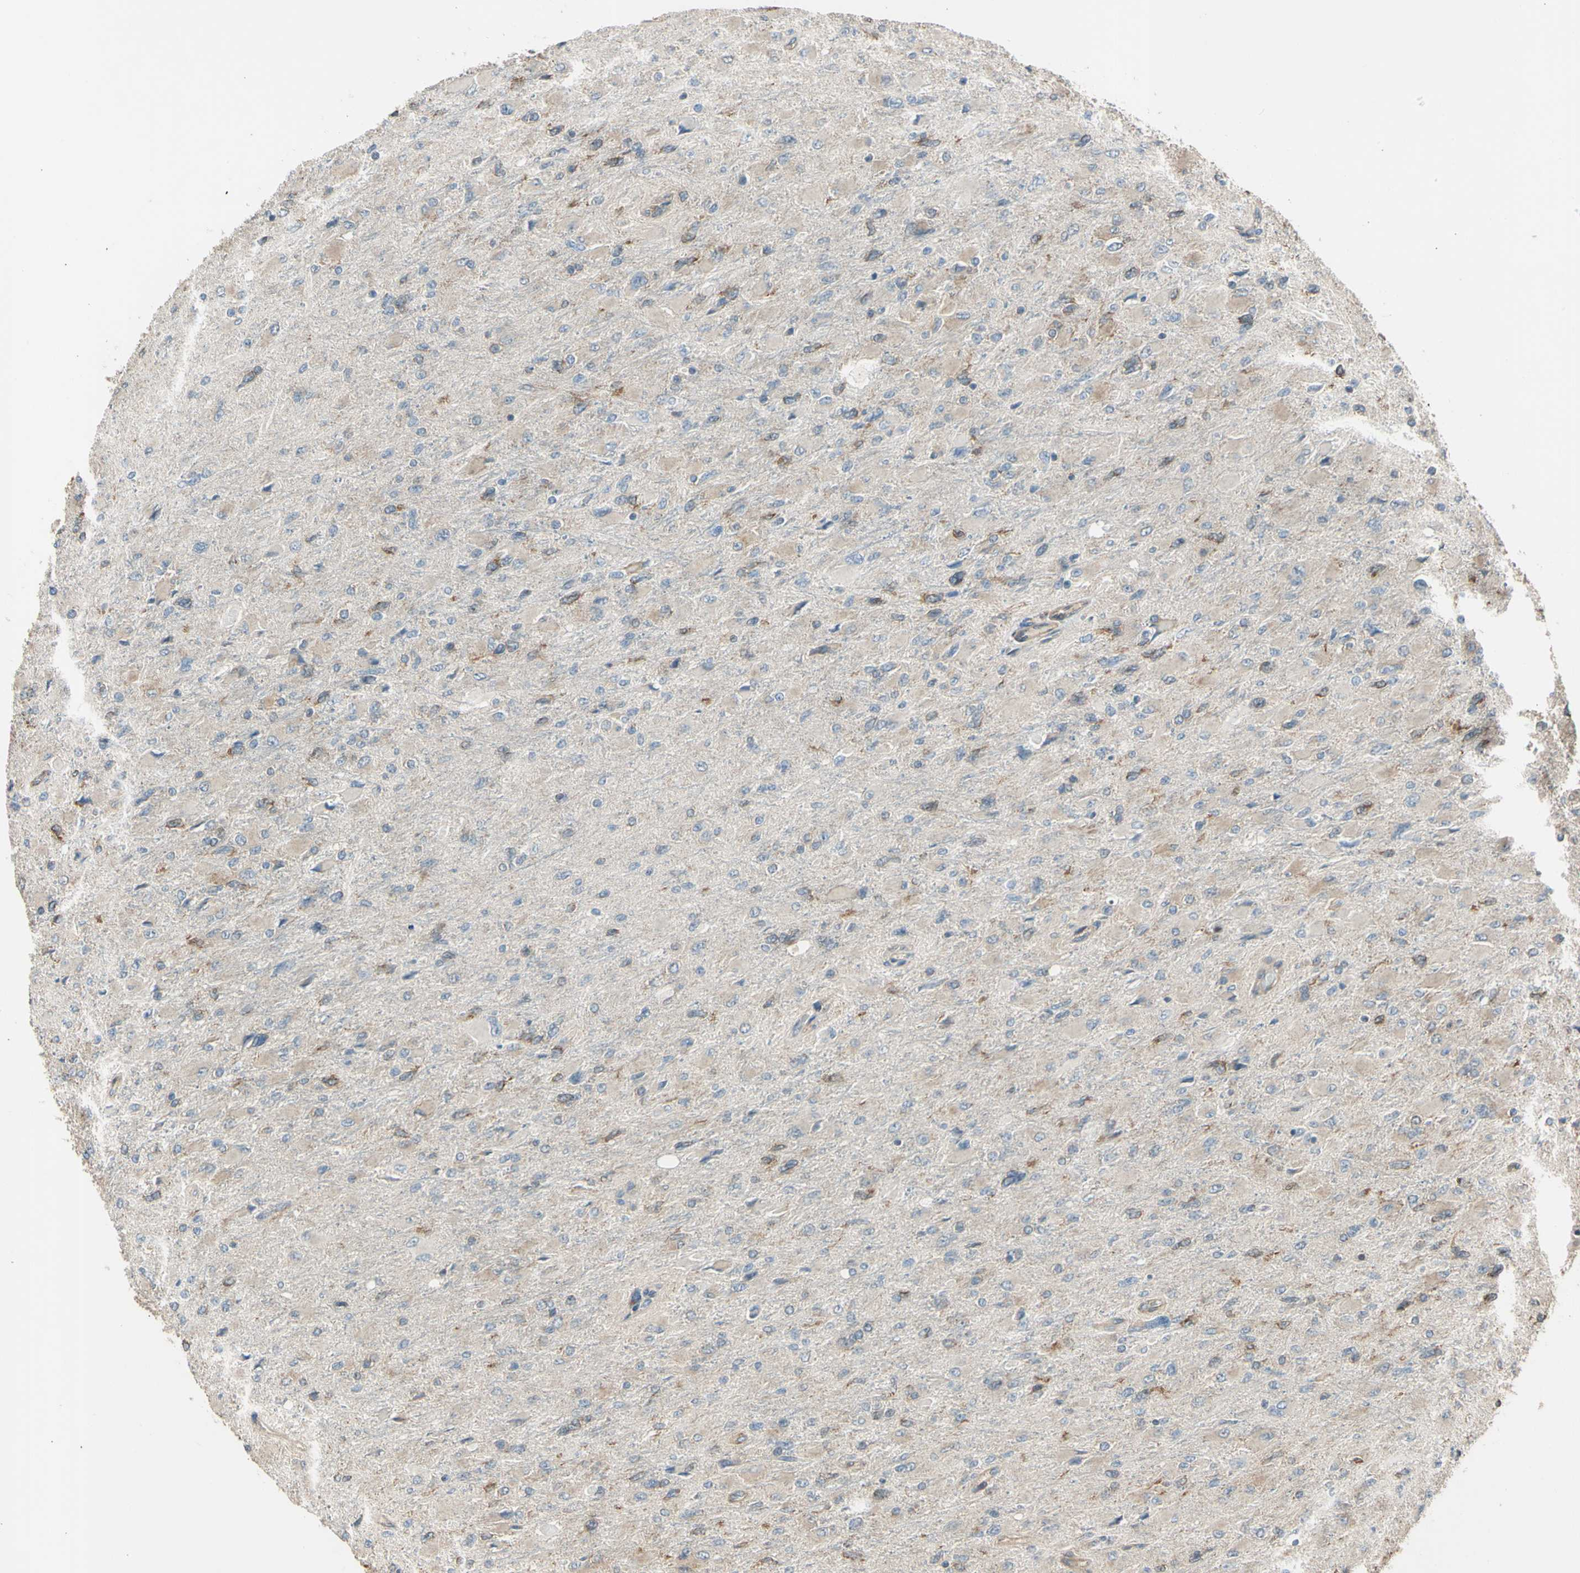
{"staining": {"intensity": "weak", "quantity": "<25%", "location": "cytoplasmic/membranous"}, "tissue": "glioma", "cell_type": "Tumor cells", "image_type": "cancer", "snomed": [{"axis": "morphology", "description": "Glioma, malignant, High grade"}, {"axis": "topography", "description": "Cerebral cortex"}], "caption": "Protein analysis of malignant high-grade glioma displays no significant staining in tumor cells.", "gene": "EFNB2", "patient": {"sex": "female", "age": 36}}